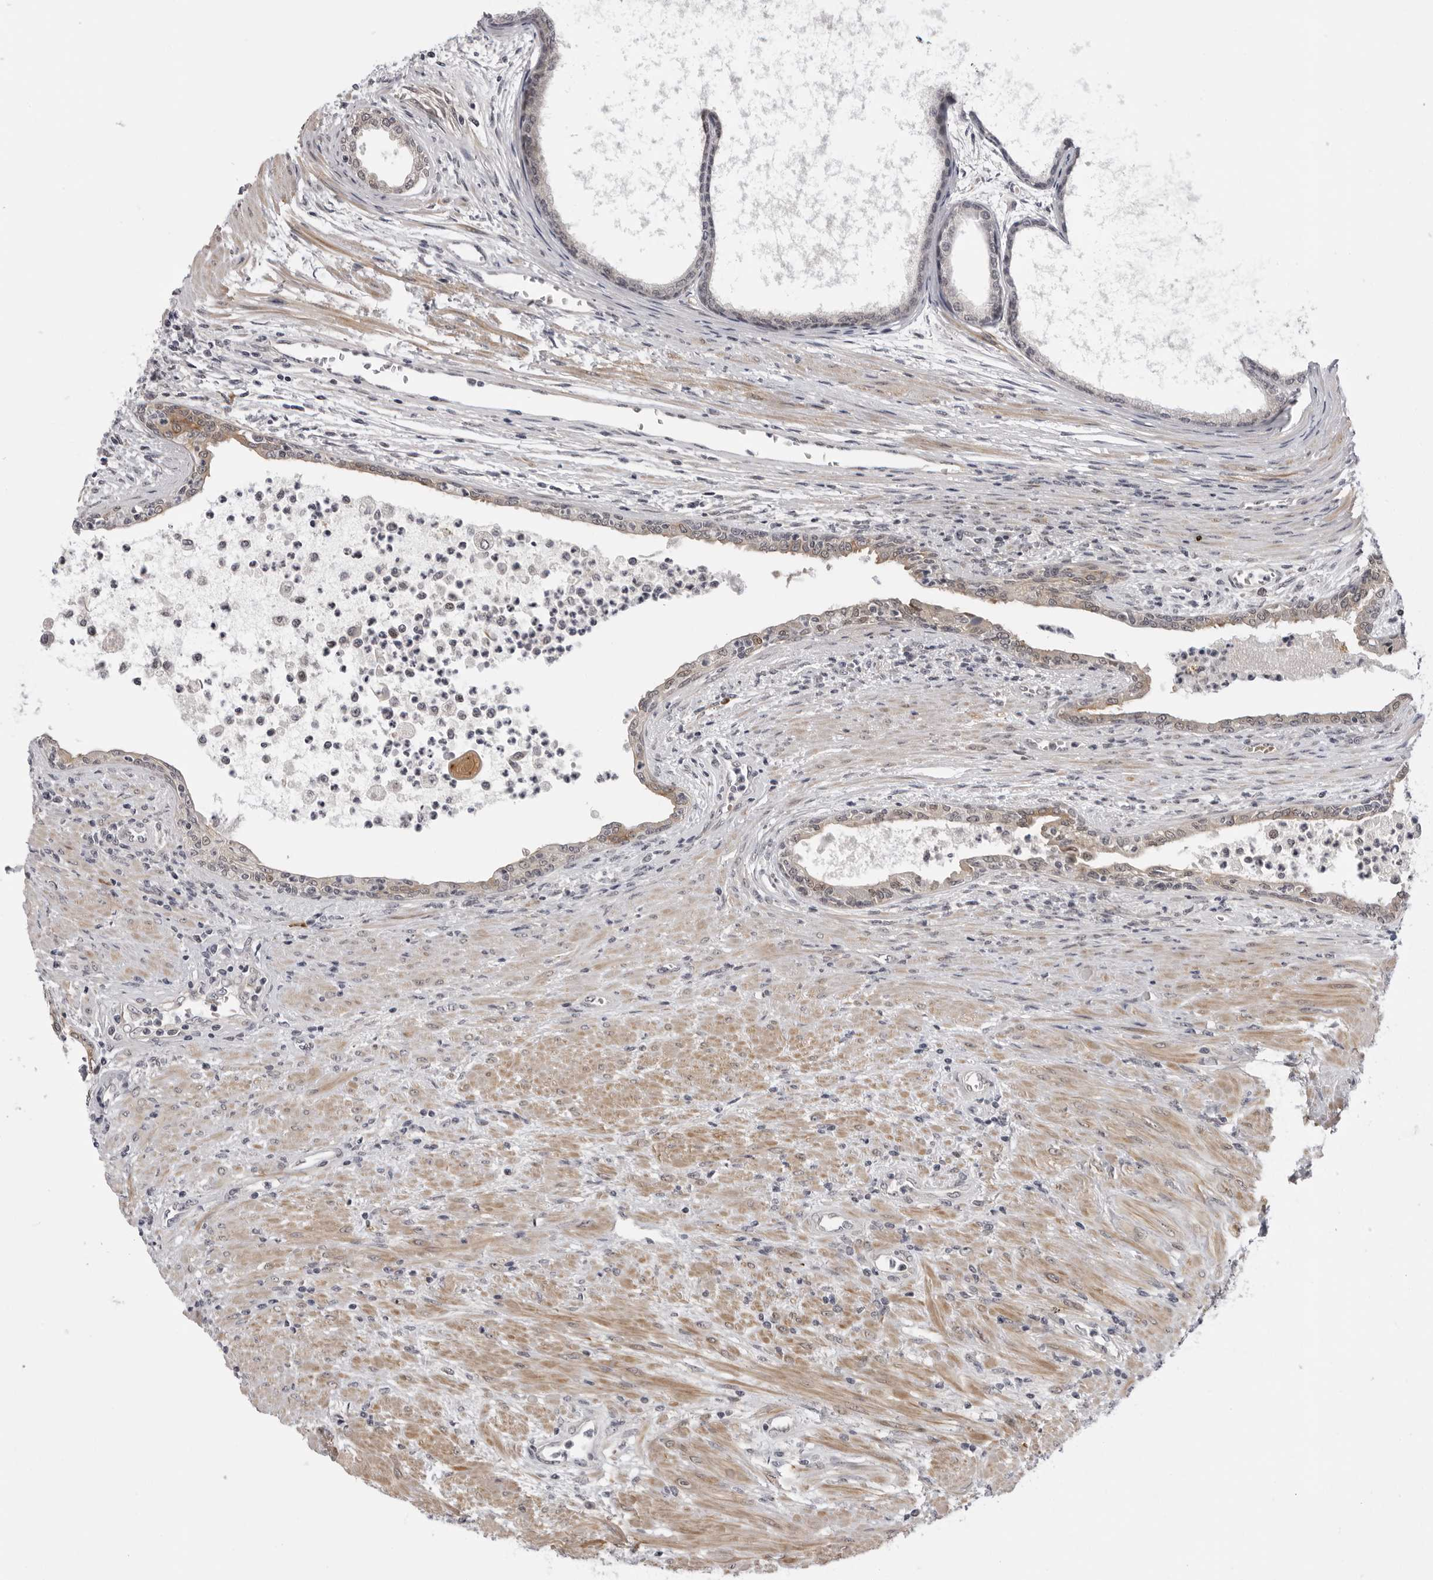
{"staining": {"intensity": "weak", "quantity": "25%-75%", "location": "cytoplasmic/membranous,nuclear"}, "tissue": "prostate cancer", "cell_type": "Tumor cells", "image_type": "cancer", "snomed": [{"axis": "morphology", "description": "Normal tissue, NOS"}, {"axis": "morphology", "description": "Adenocarcinoma, Low grade"}, {"axis": "topography", "description": "Prostate"}, {"axis": "topography", "description": "Peripheral nerve tissue"}], "caption": "Immunohistochemical staining of prostate cancer (adenocarcinoma (low-grade)) exhibits low levels of weak cytoplasmic/membranous and nuclear positivity in approximately 25%-75% of tumor cells. The protein of interest is stained brown, and the nuclei are stained in blue (DAB IHC with brightfield microscopy, high magnification).", "gene": "ALPK2", "patient": {"sex": "male", "age": 71}}